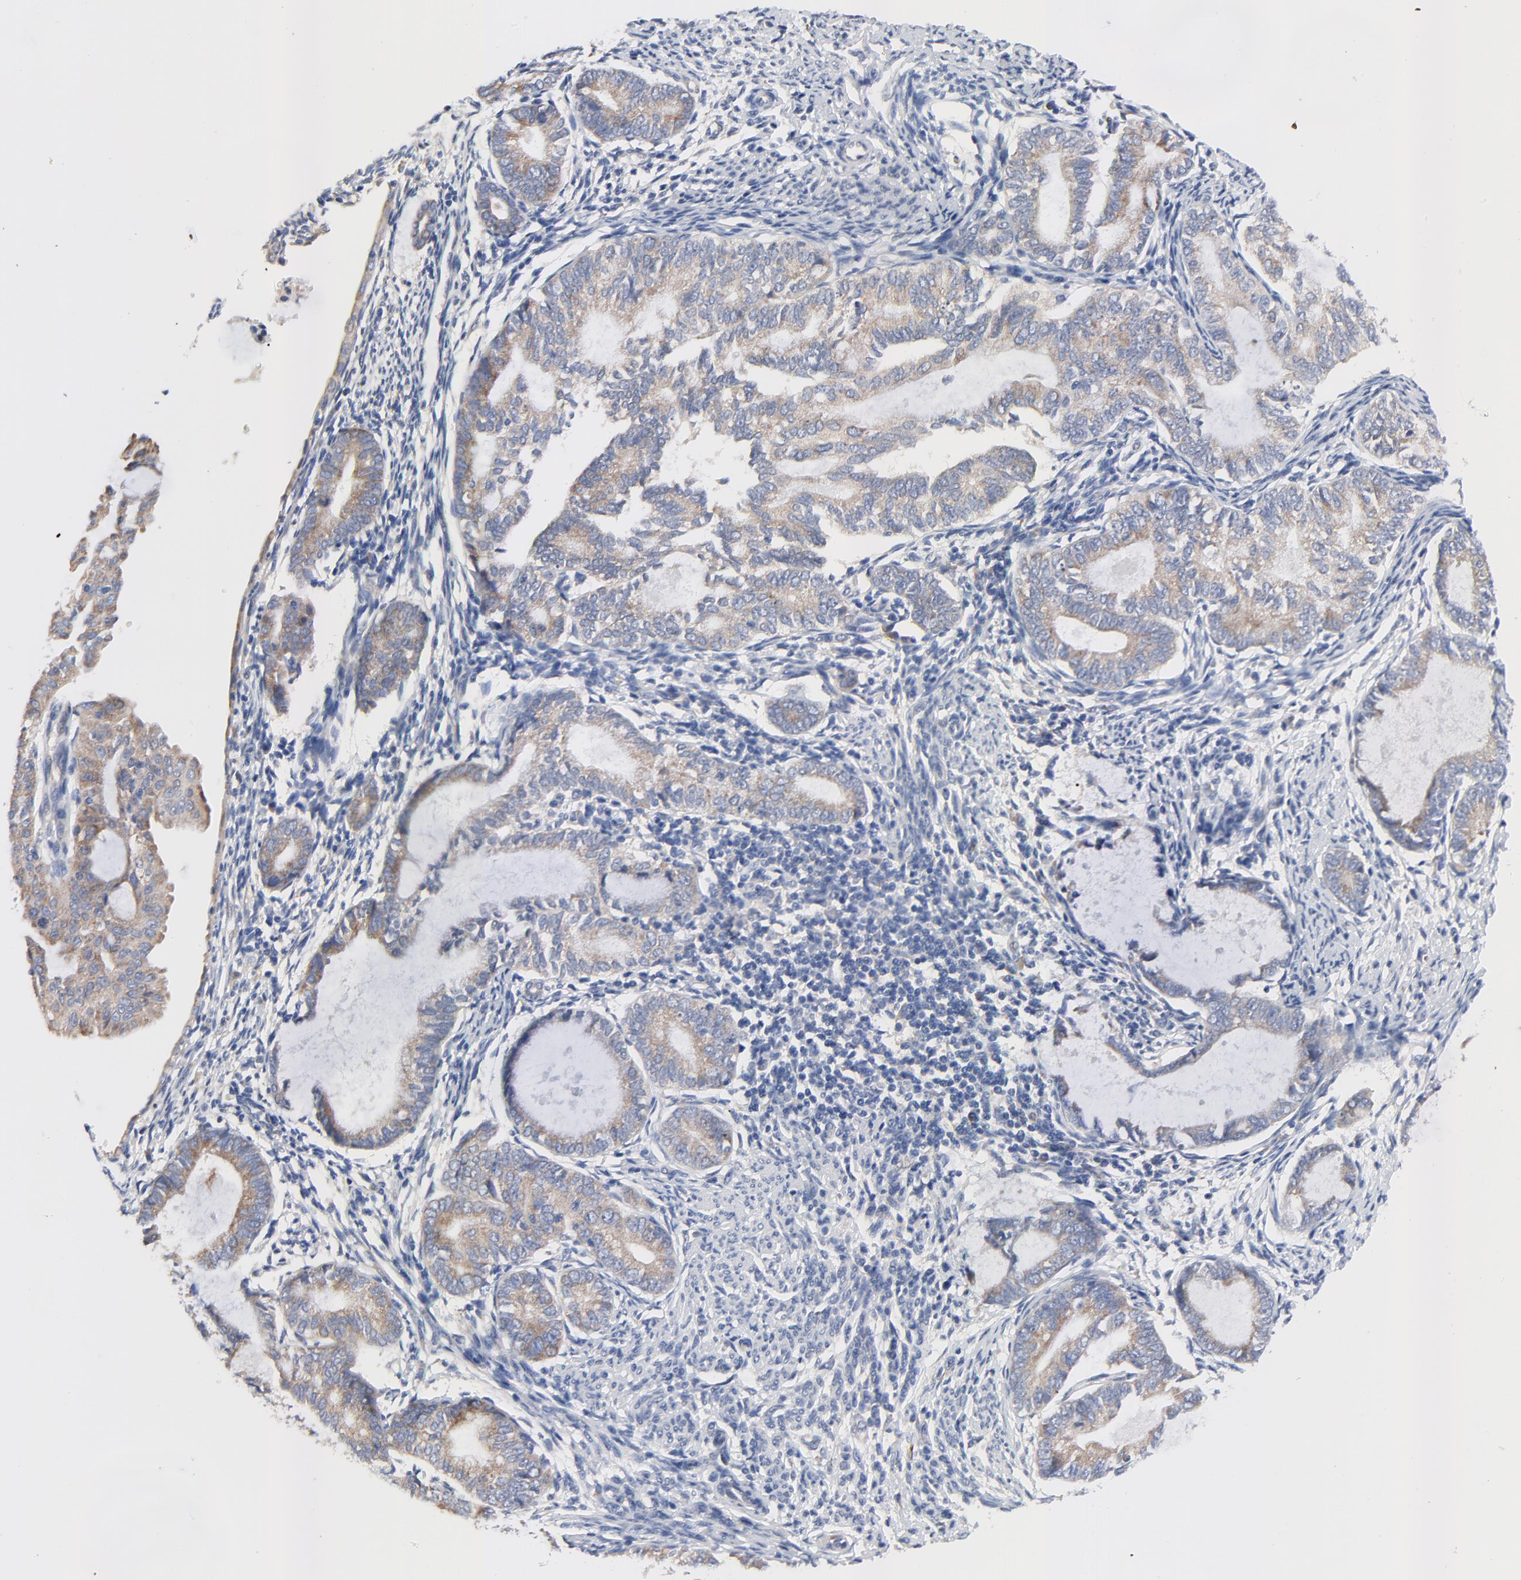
{"staining": {"intensity": "weak", "quantity": ">75%", "location": "cytoplasmic/membranous"}, "tissue": "endometrial cancer", "cell_type": "Tumor cells", "image_type": "cancer", "snomed": [{"axis": "morphology", "description": "Adenocarcinoma, NOS"}, {"axis": "topography", "description": "Endometrium"}], "caption": "Endometrial cancer stained with DAB (3,3'-diaminobenzidine) immunohistochemistry (IHC) demonstrates low levels of weak cytoplasmic/membranous positivity in approximately >75% of tumor cells. (Brightfield microscopy of DAB IHC at high magnification).", "gene": "VAV2", "patient": {"sex": "female", "age": 63}}